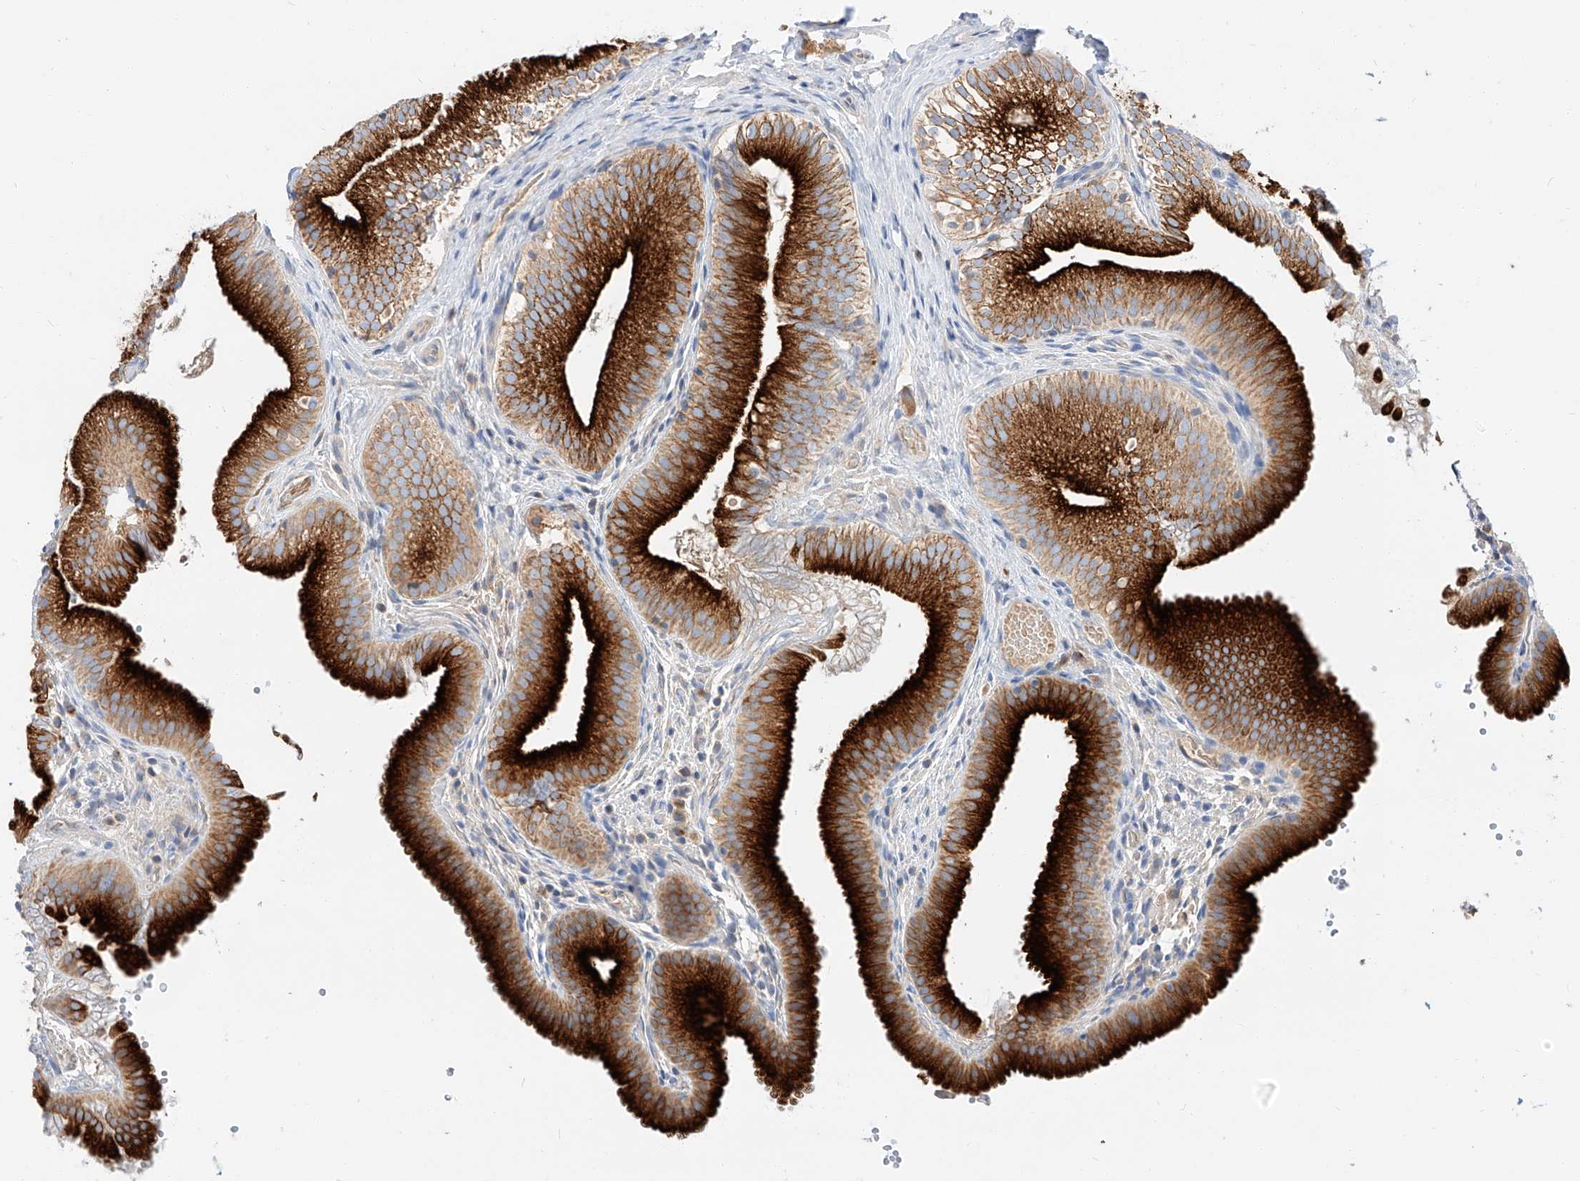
{"staining": {"intensity": "strong", "quantity": ">75%", "location": "cytoplasmic/membranous"}, "tissue": "gallbladder", "cell_type": "Glandular cells", "image_type": "normal", "snomed": [{"axis": "morphology", "description": "Normal tissue, NOS"}, {"axis": "topography", "description": "Gallbladder"}], "caption": "A brown stain highlights strong cytoplasmic/membranous expression of a protein in glandular cells of unremarkable gallbladder. The protein is stained brown, and the nuclei are stained in blue (DAB (3,3'-diaminobenzidine) IHC with brightfield microscopy, high magnification).", "gene": "MAP7", "patient": {"sex": "female", "age": 30}}